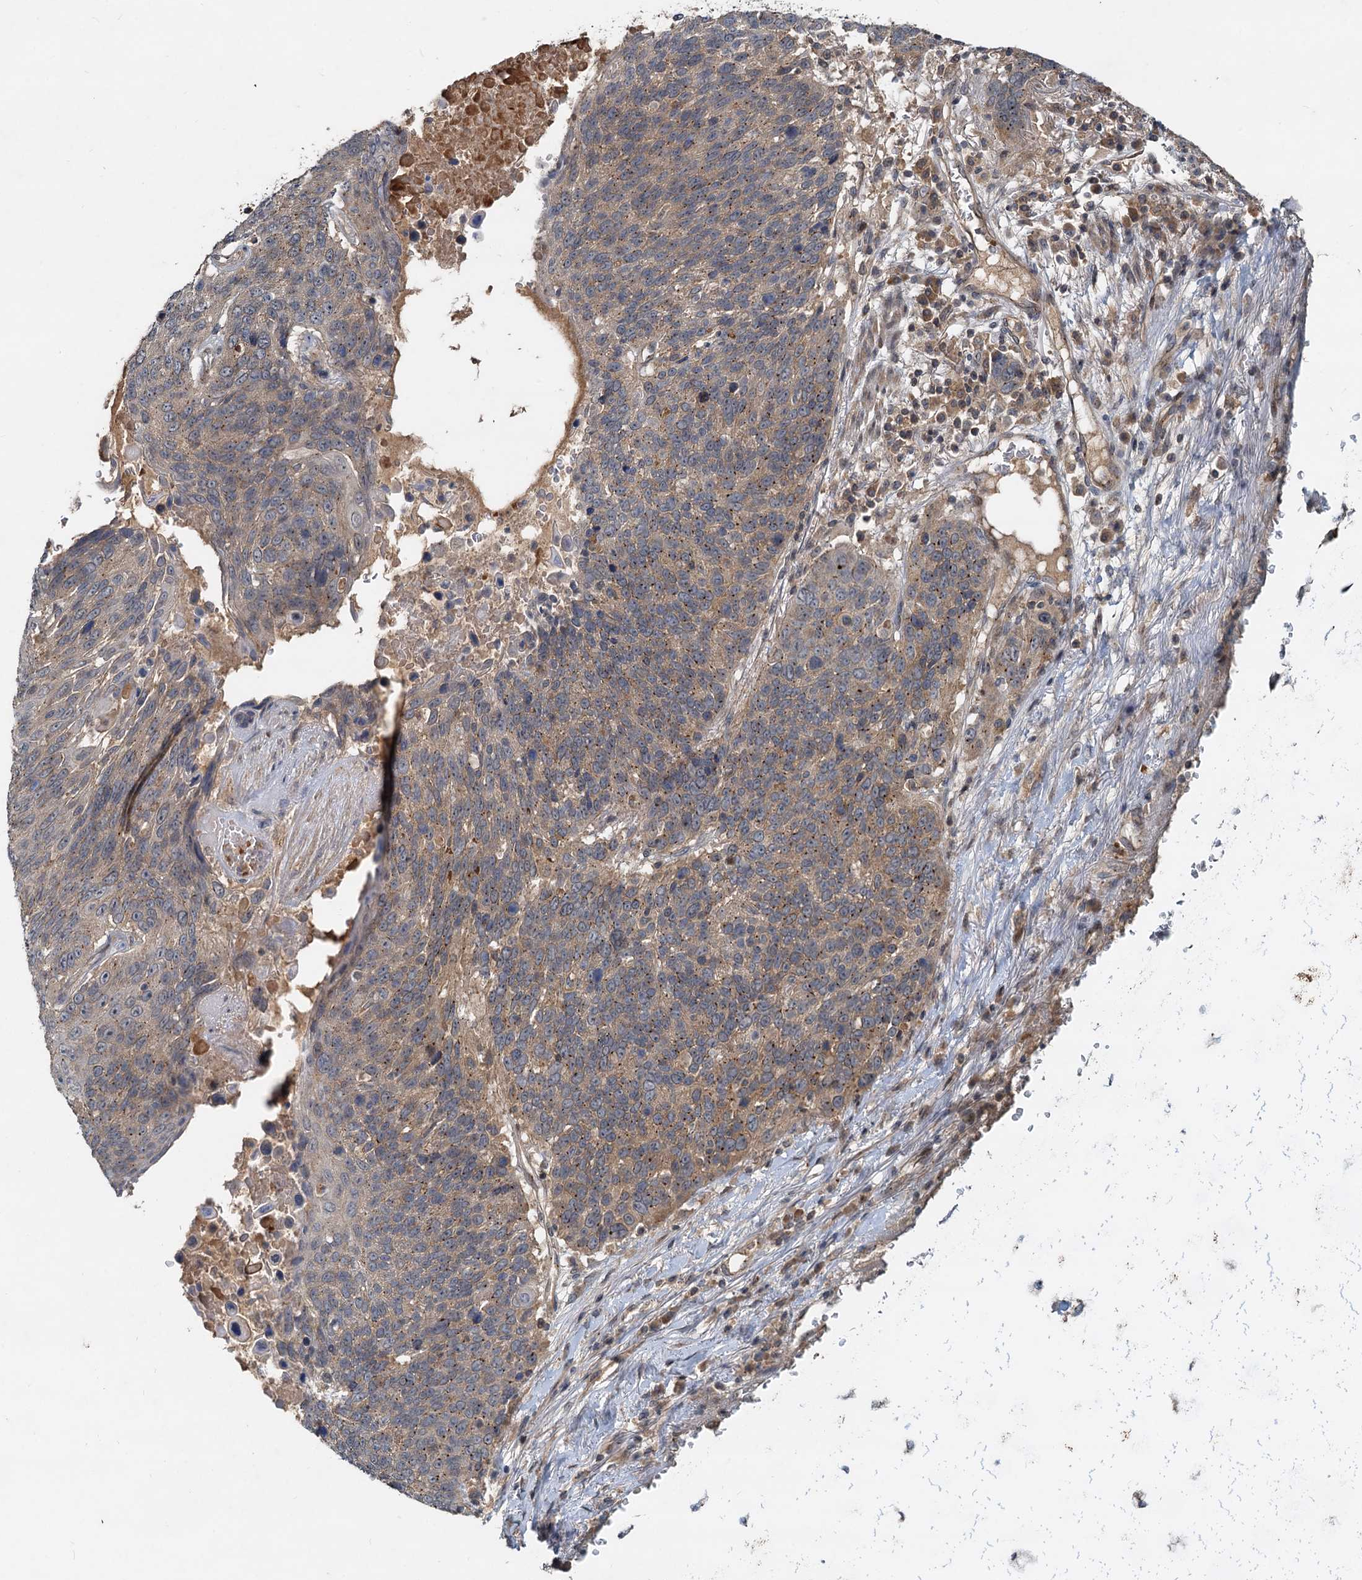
{"staining": {"intensity": "moderate", "quantity": "25%-75%", "location": "cytoplasmic/membranous"}, "tissue": "lung cancer", "cell_type": "Tumor cells", "image_type": "cancer", "snomed": [{"axis": "morphology", "description": "Squamous cell carcinoma, NOS"}, {"axis": "topography", "description": "Lung"}], "caption": "Lung cancer stained with immunohistochemistry reveals moderate cytoplasmic/membranous staining in approximately 25%-75% of tumor cells. Nuclei are stained in blue.", "gene": "CEP68", "patient": {"sex": "male", "age": 66}}